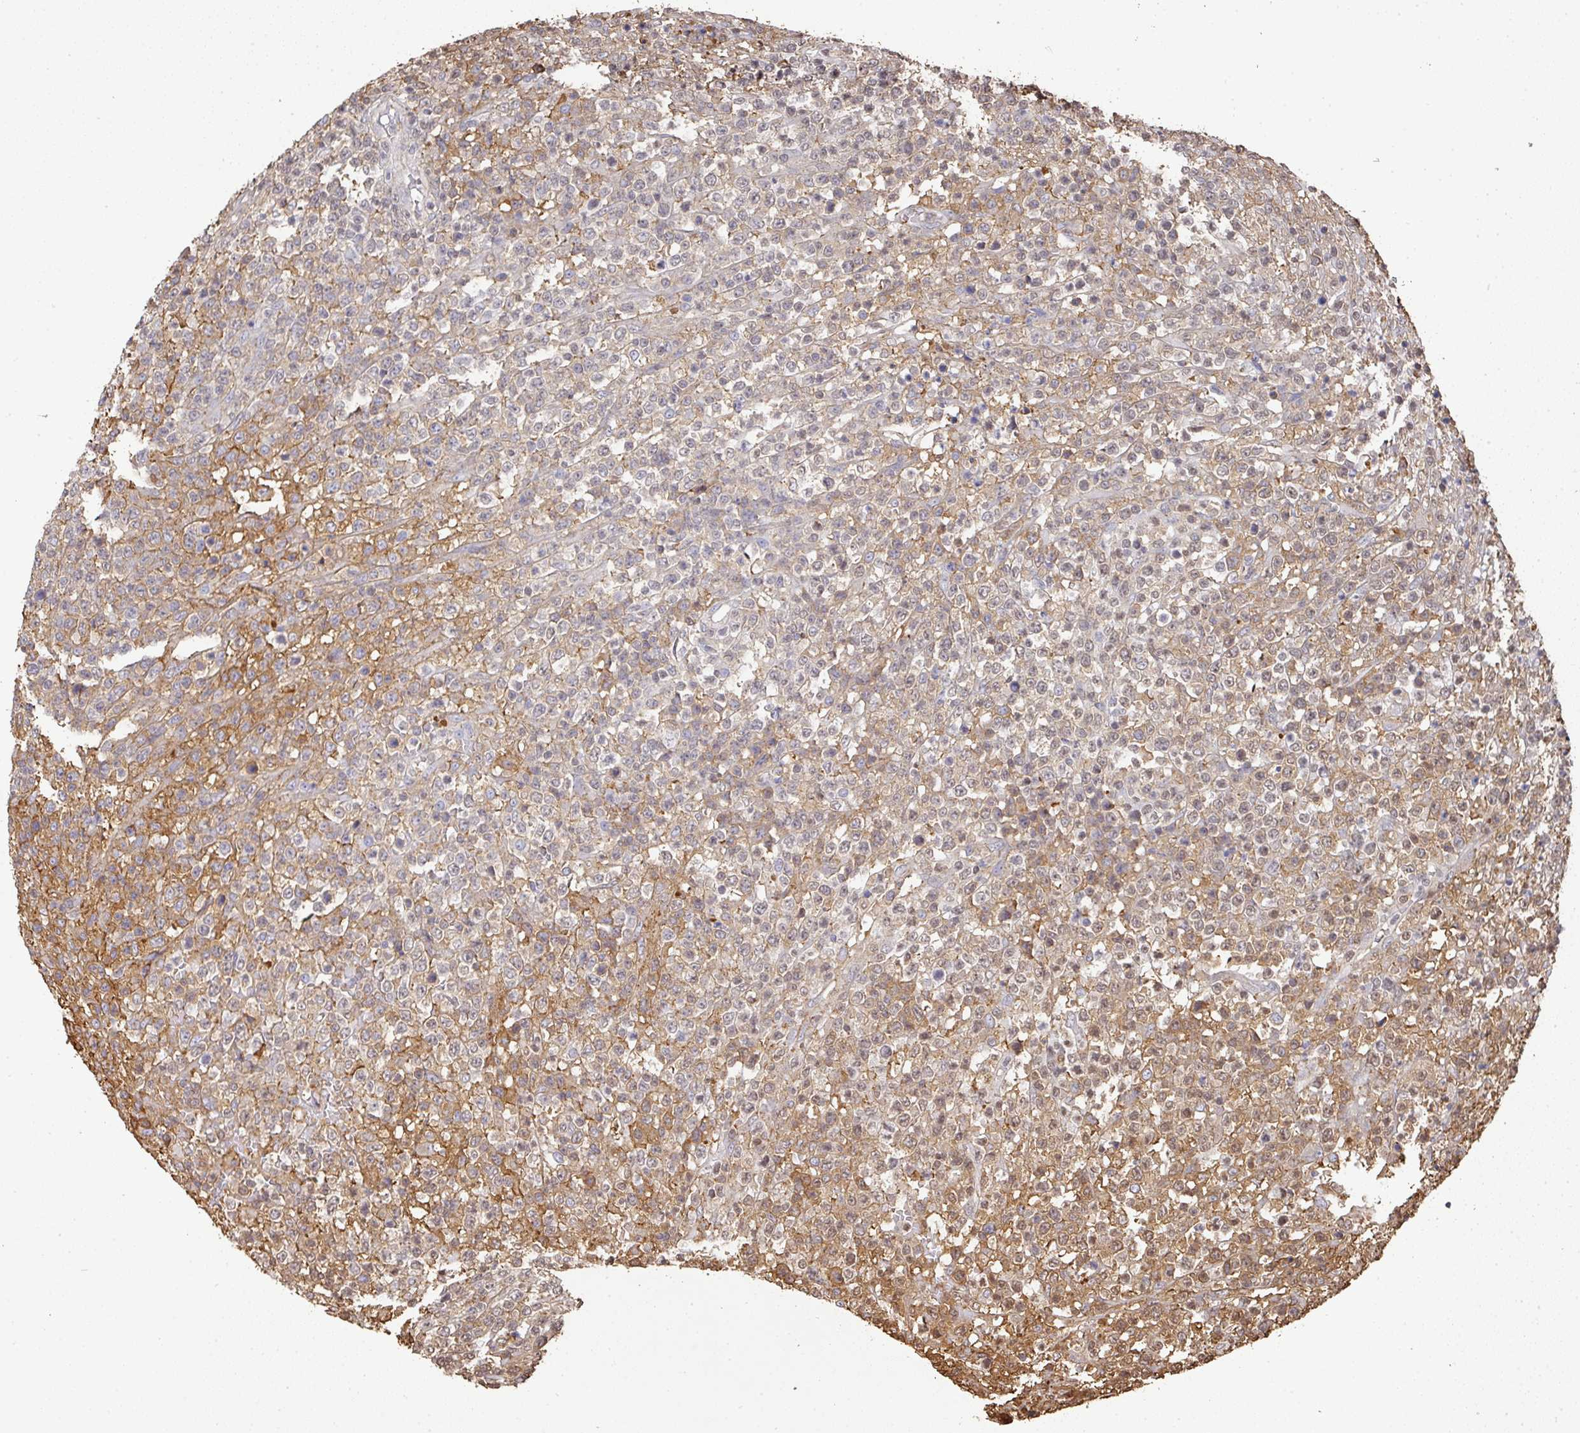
{"staining": {"intensity": "moderate", "quantity": "<25%", "location": "cytoplasmic/membranous"}, "tissue": "lymphoma", "cell_type": "Tumor cells", "image_type": "cancer", "snomed": [{"axis": "morphology", "description": "Malignant lymphoma, non-Hodgkin's type, High grade"}, {"axis": "topography", "description": "Colon"}], "caption": "Protein expression analysis of human lymphoma reveals moderate cytoplasmic/membranous staining in approximately <25% of tumor cells. The protein is shown in brown color, while the nuclei are stained blue.", "gene": "ALB", "patient": {"sex": "female", "age": 53}}